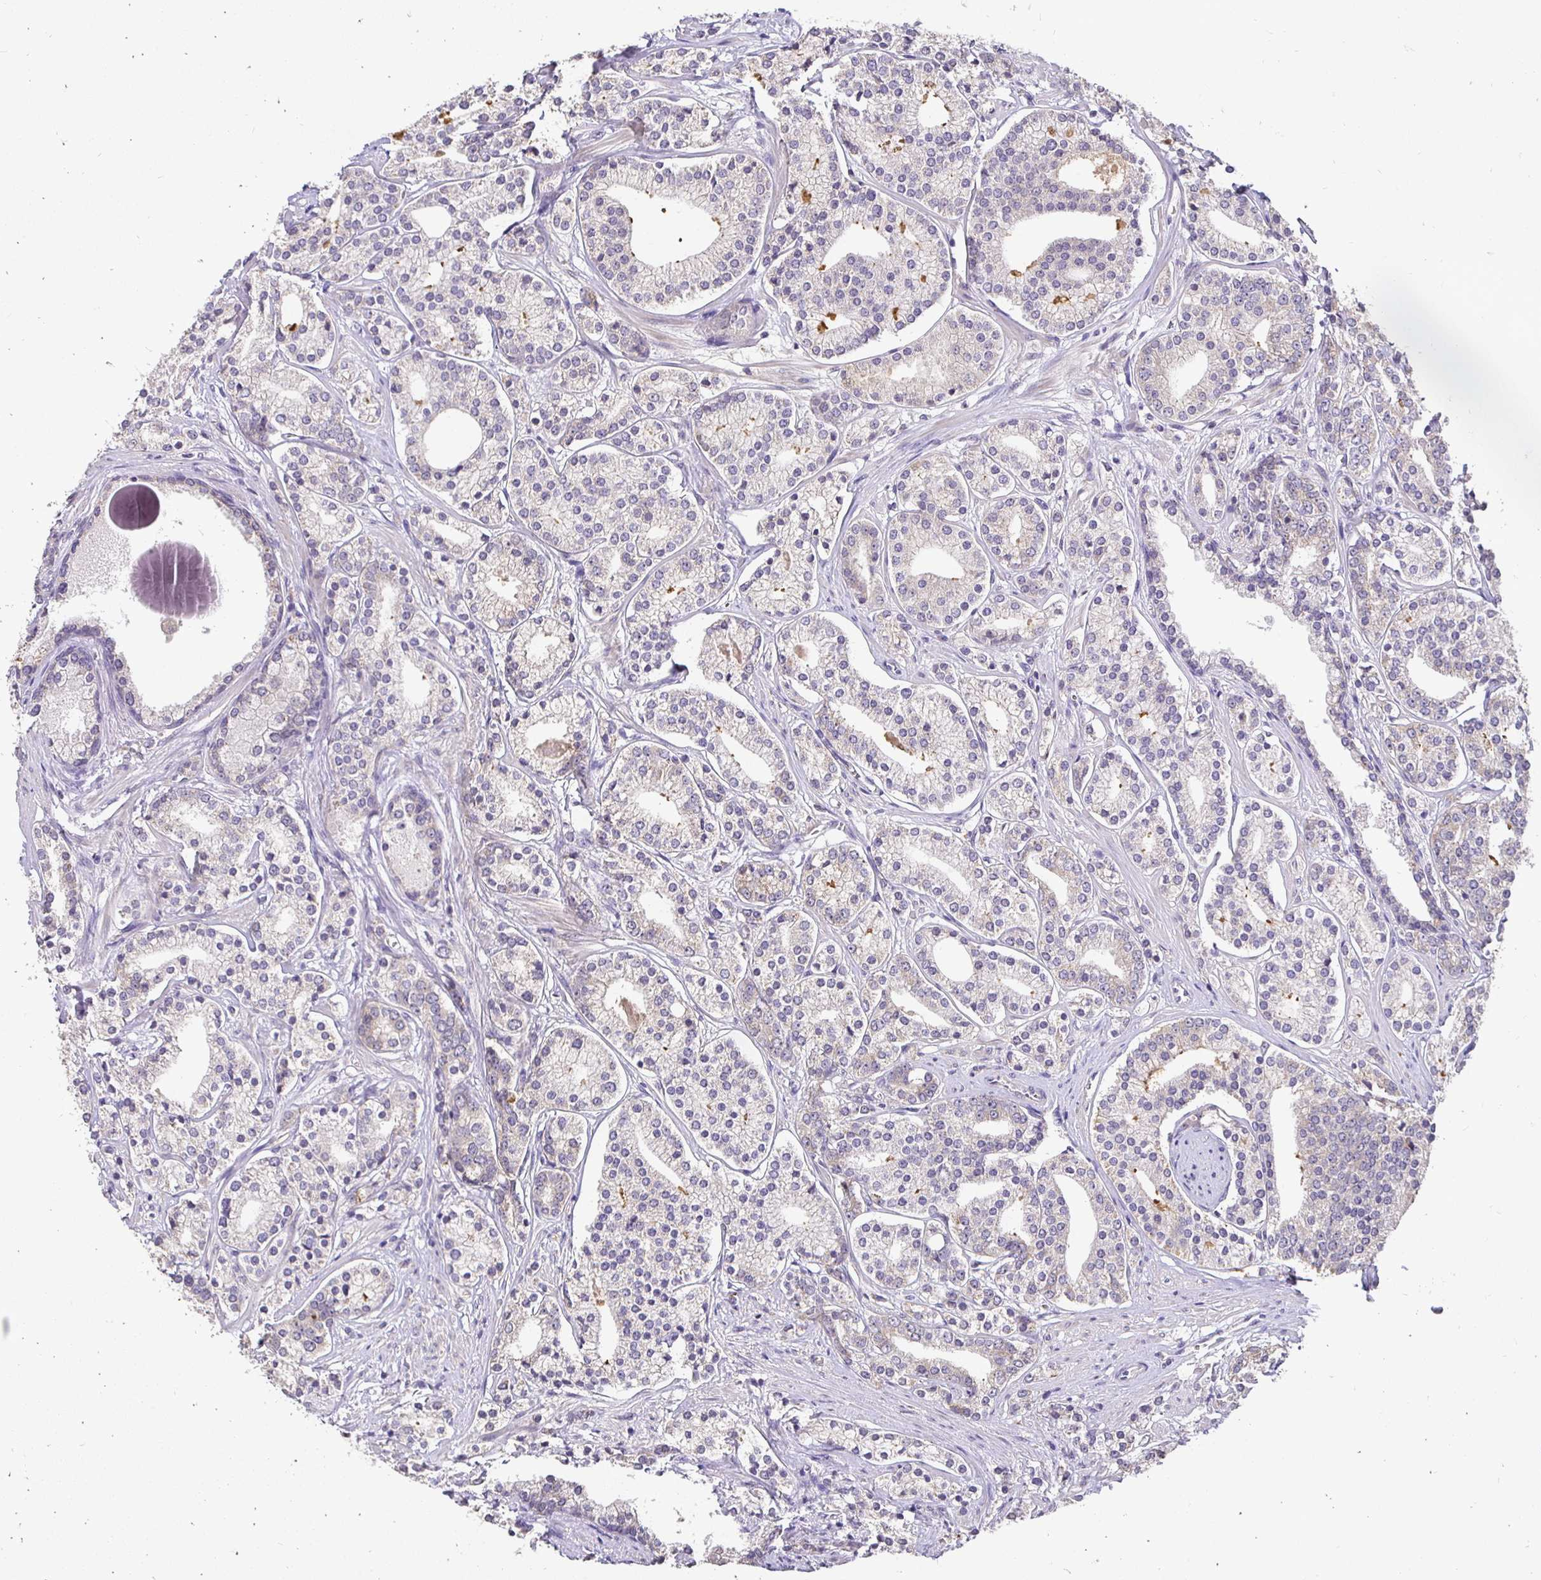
{"staining": {"intensity": "moderate", "quantity": "<25%", "location": "cytoplasmic/membranous"}, "tissue": "prostate cancer", "cell_type": "Tumor cells", "image_type": "cancer", "snomed": [{"axis": "morphology", "description": "Adenocarcinoma, High grade"}, {"axis": "topography", "description": "Prostate"}], "caption": "Tumor cells display moderate cytoplasmic/membranous positivity in about <25% of cells in prostate high-grade adenocarcinoma. (DAB IHC with brightfield microscopy, high magnification).", "gene": "RHEBL1", "patient": {"sex": "male", "age": 58}}